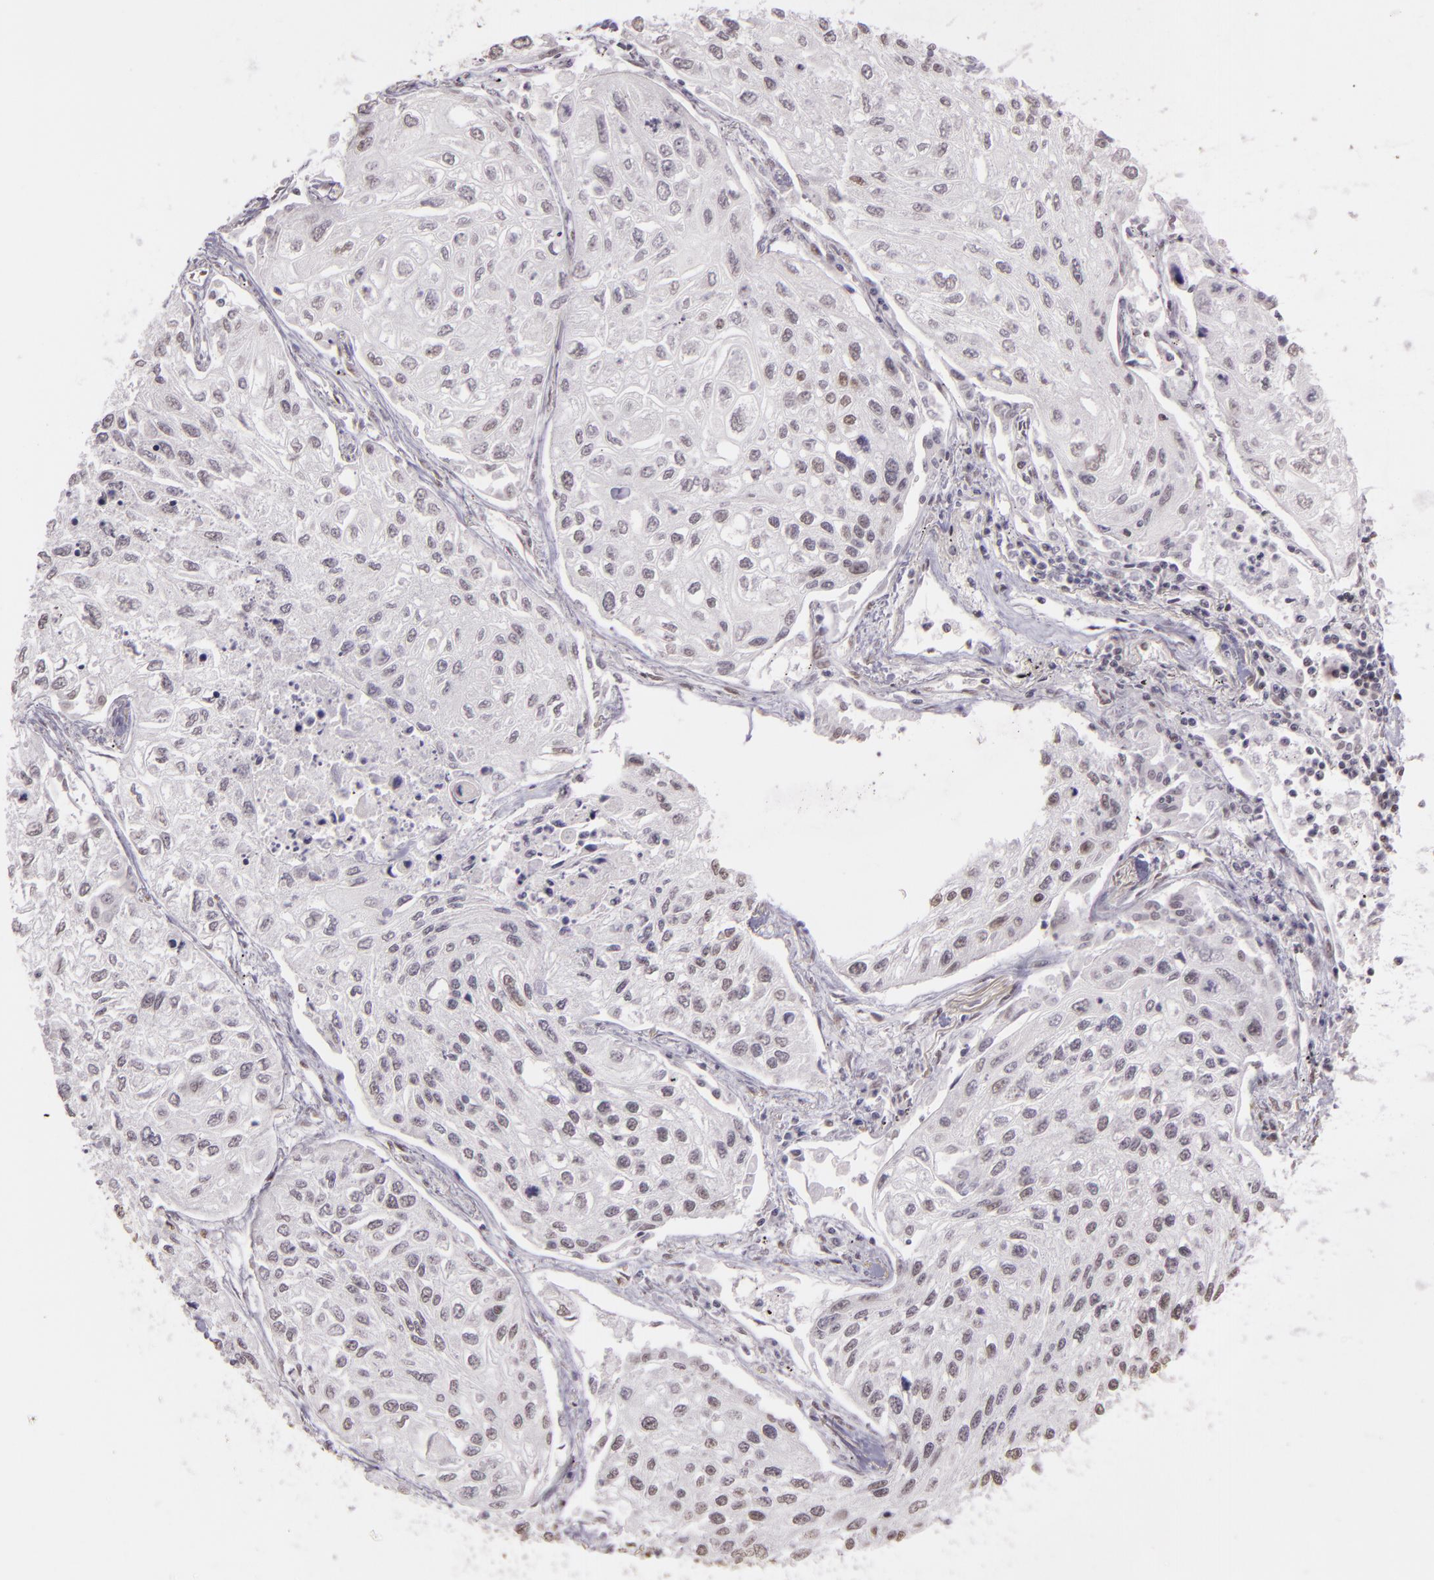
{"staining": {"intensity": "weak", "quantity": "25%-75%", "location": "nuclear"}, "tissue": "lung cancer", "cell_type": "Tumor cells", "image_type": "cancer", "snomed": [{"axis": "morphology", "description": "Squamous cell carcinoma, NOS"}, {"axis": "topography", "description": "Lung"}], "caption": "Immunohistochemistry (IHC) (DAB) staining of human squamous cell carcinoma (lung) displays weak nuclear protein expression in approximately 25%-75% of tumor cells.", "gene": "PAPOLA", "patient": {"sex": "male", "age": 75}}